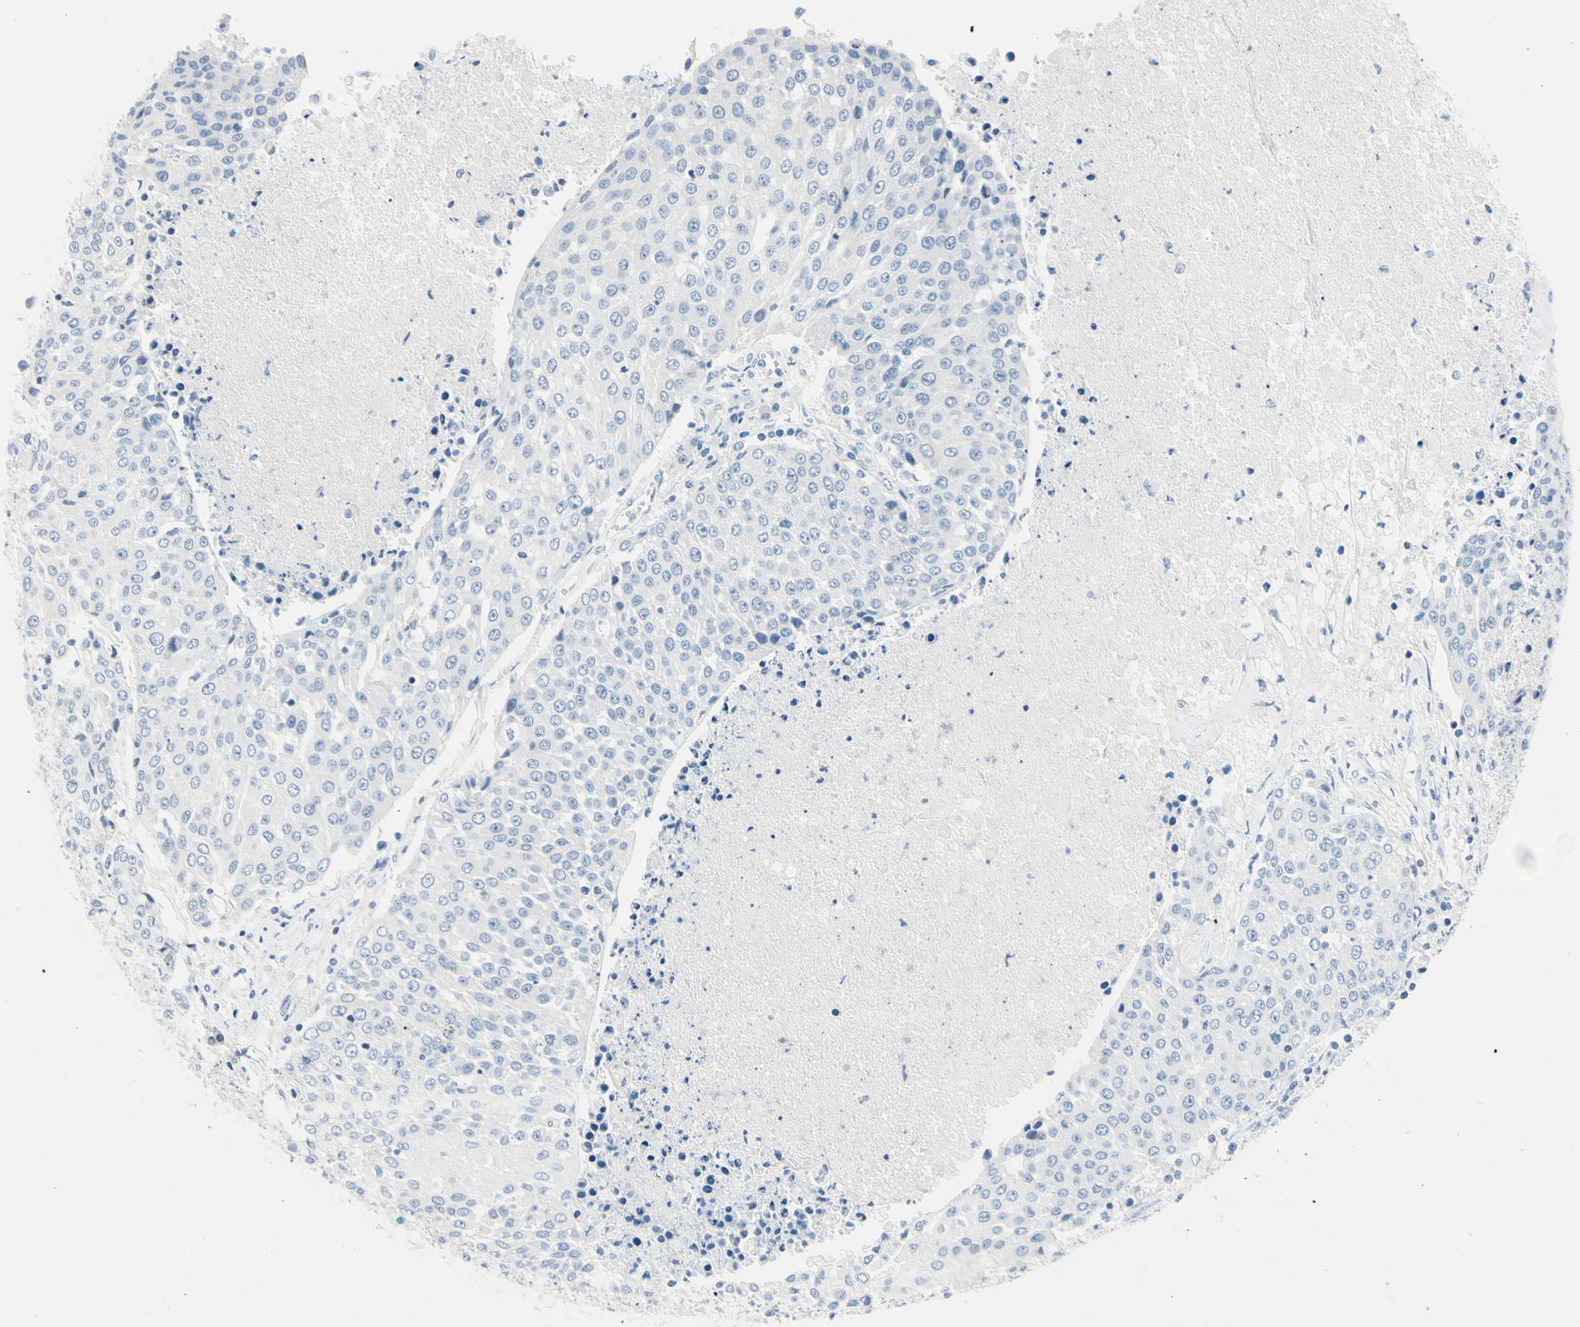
{"staining": {"intensity": "negative", "quantity": "none", "location": "none"}, "tissue": "urothelial cancer", "cell_type": "Tumor cells", "image_type": "cancer", "snomed": [{"axis": "morphology", "description": "Urothelial carcinoma, High grade"}, {"axis": "topography", "description": "Urinary bladder"}], "caption": "Immunohistochemistry photomicrograph of neoplastic tissue: human high-grade urothelial carcinoma stained with DAB demonstrates no significant protein expression in tumor cells.", "gene": "NFATC2", "patient": {"sex": "female", "age": 85}}